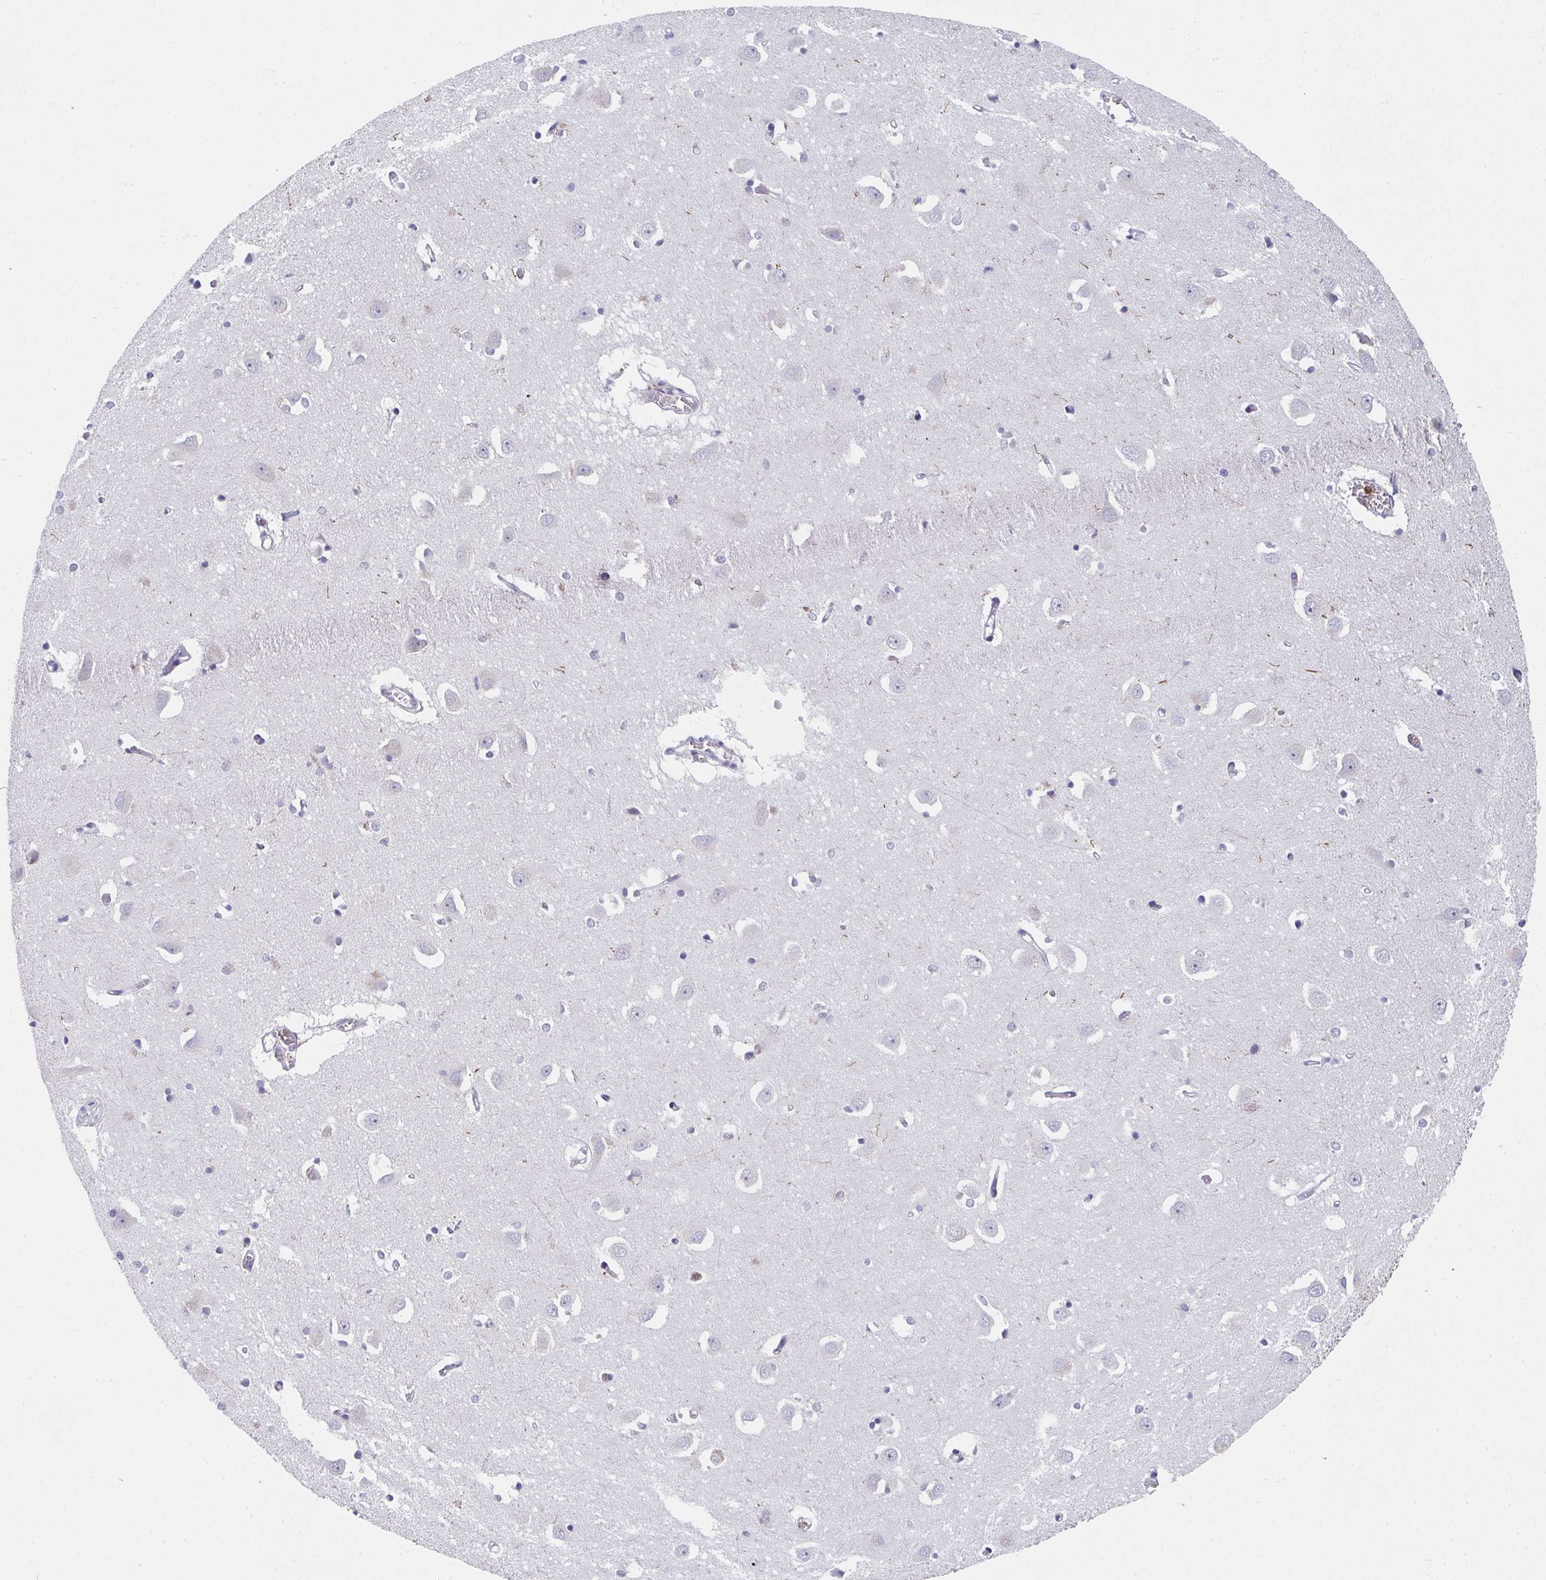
{"staining": {"intensity": "negative", "quantity": "none", "location": "none"}, "tissue": "caudate", "cell_type": "Glial cells", "image_type": "normal", "snomed": [{"axis": "morphology", "description": "Normal tissue, NOS"}, {"axis": "topography", "description": "Lateral ventricle wall"}, {"axis": "topography", "description": "Hippocampus"}], "caption": "Immunohistochemical staining of normal human caudate shows no significant positivity in glial cells.", "gene": "RIOK1", "patient": {"sex": "female", "age": 63}}